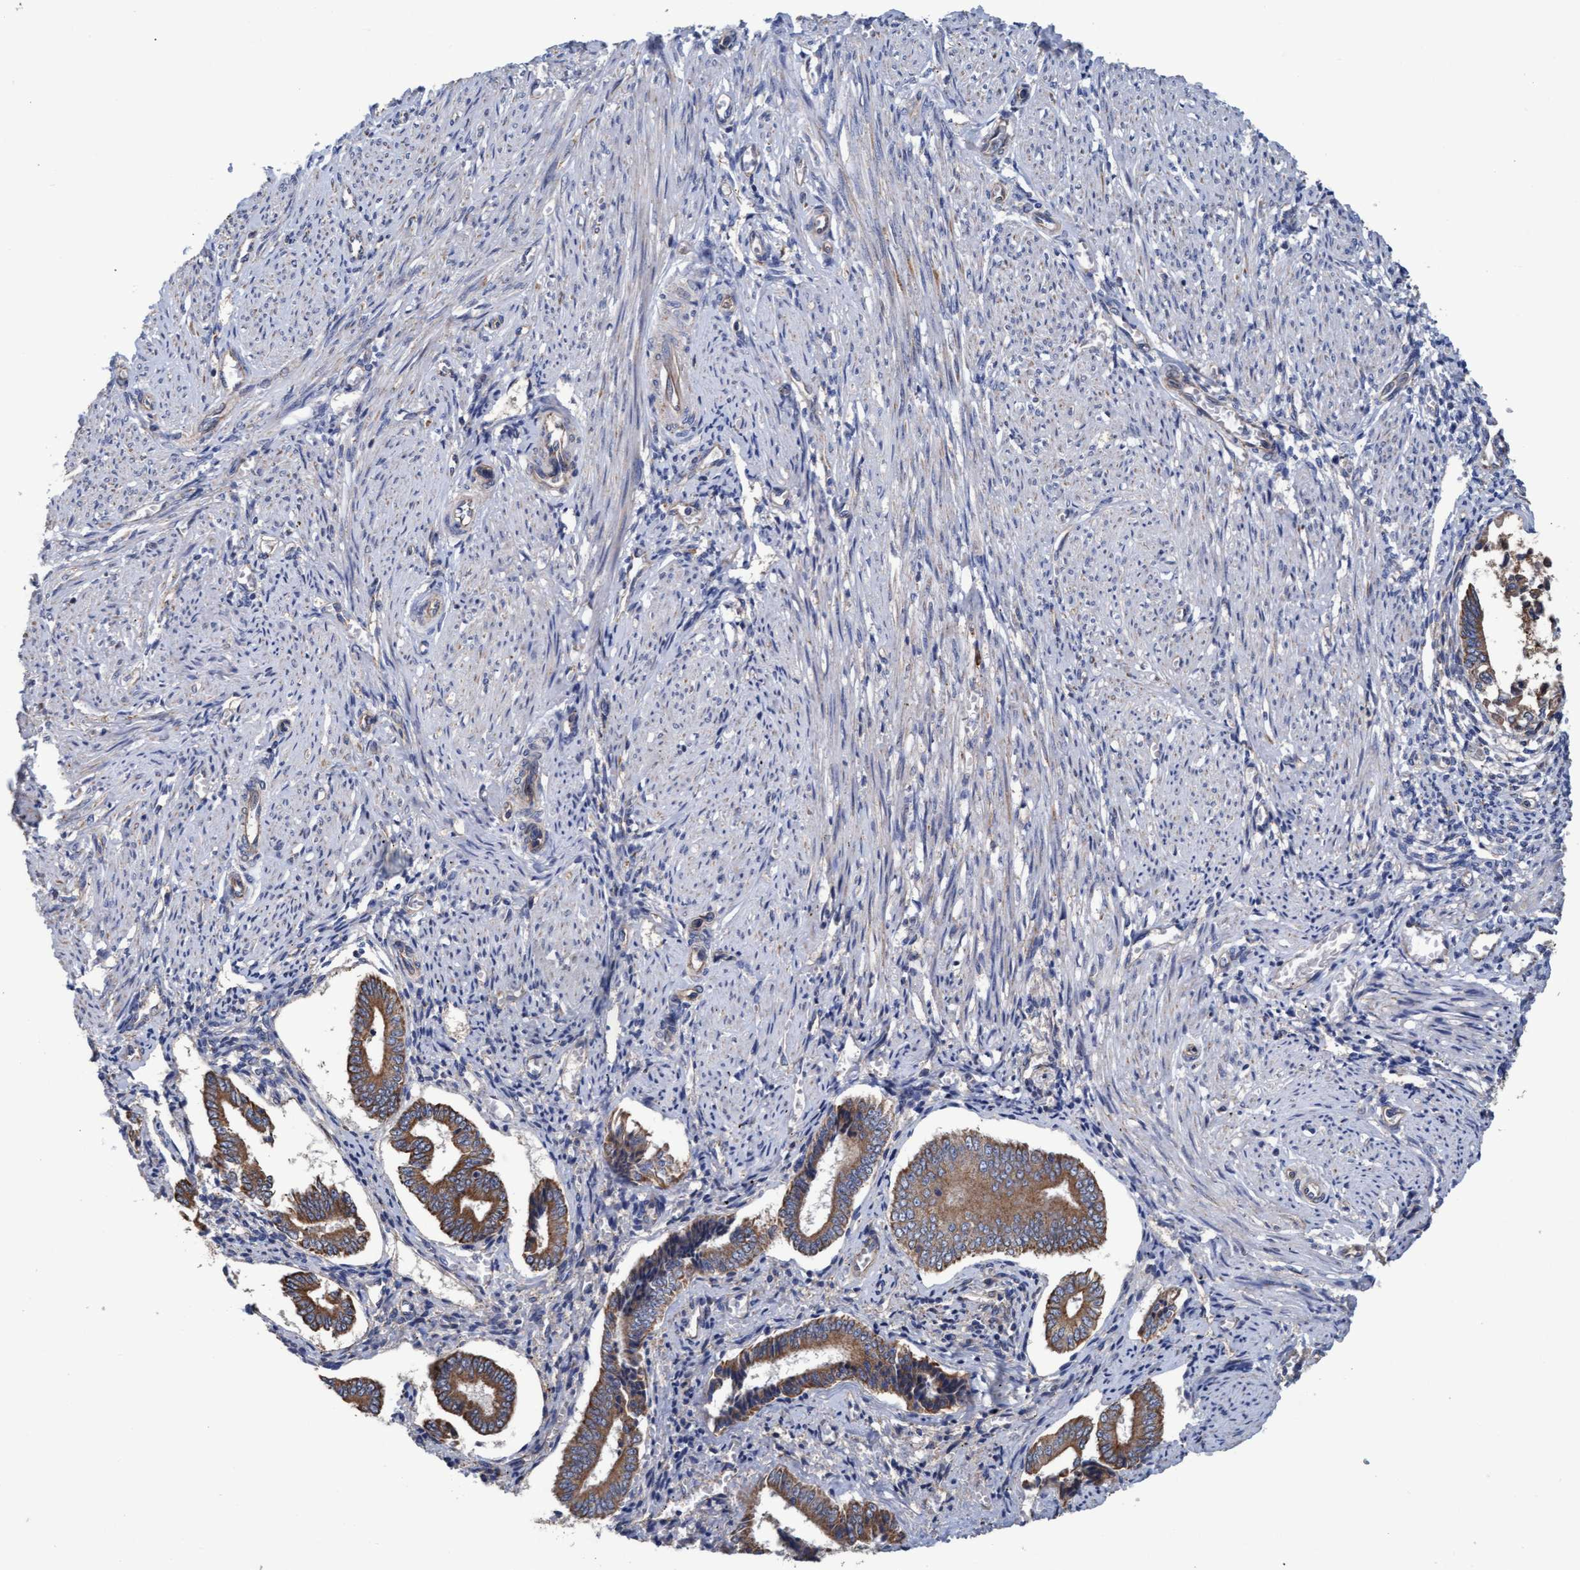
{"staining": {"intensity": "negative", "quantity": "none", "location": "none"}, "tissue": "endometrium", "cell_type": "Cells in endometrial stroma", "image_type": "normal", "snomed": [{"axis": "morphology", "description": "Normal tissue, NOS"}, {"axis": "topography", "description": "Endometrium"}], "caption": "Normal endometrium was stained to show a protein in brown. There is no significant positivity in cells in endometrial stroma.", "gene": "MRPL38", "patient": {"sex": "female", "age": 32}}